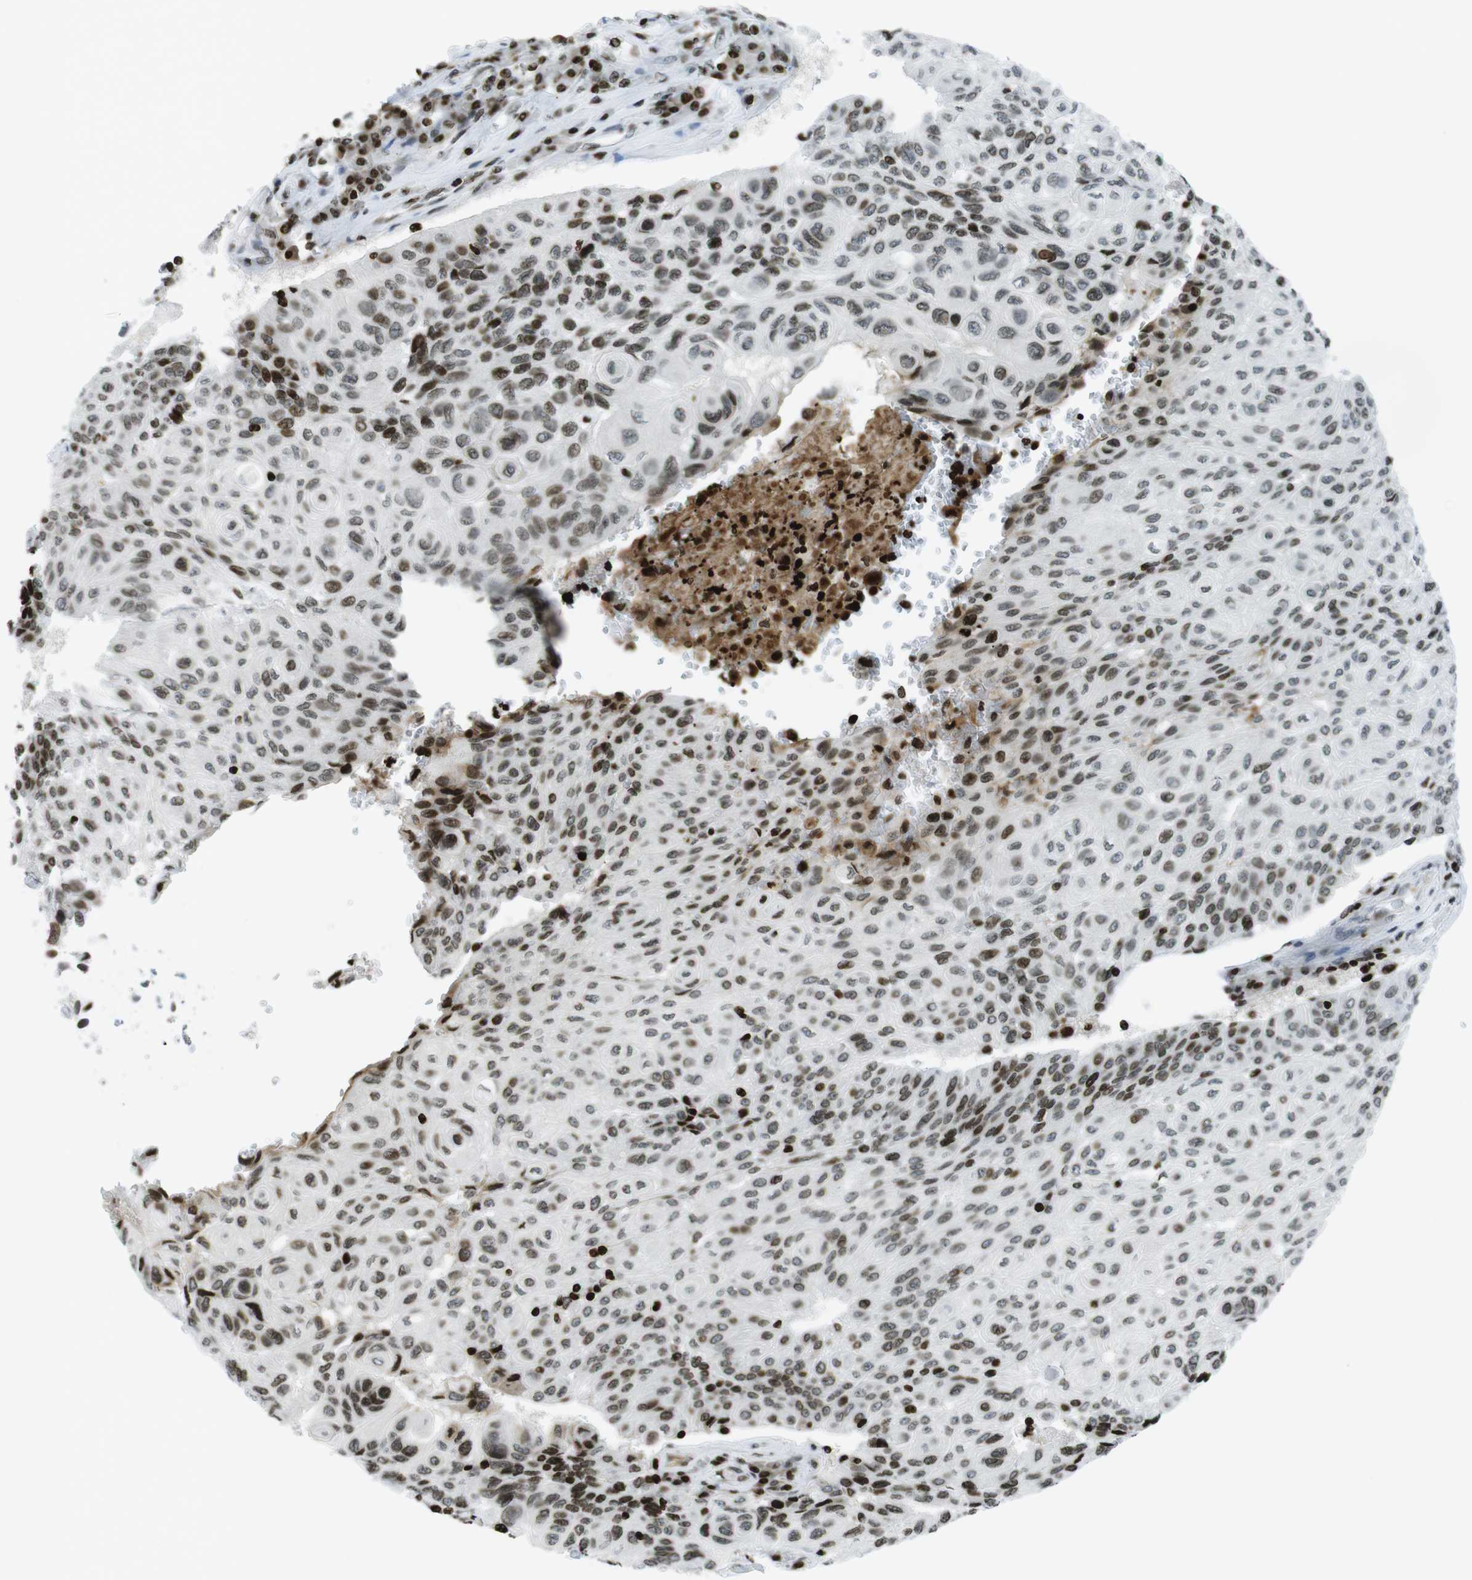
{"staining": {"intensity": "strong", "quantity": "25%-75%", "location": "nuclear"}, "tissue": "urothelial cancer", "cell_type": "Tumor cells", "image_type": "cancer", "snomed": [{"axis": "morphology", "description": "Urothelial carcinoma, High grade"}, {"axis": "topography", "description": "Urinary bladder"}], "caption": "Protein expression analysis of urothelial cancer reveals strong nuclear positivity in about 25%-75% of tumor cells. (Stains: DAB (3,3'-diaminobenzidine) in brown, nuclei in blue, Microscopy: brightfield microscopy at high magnification).", "gene": "H2AC8", "patient": {"sex": "male", "age": 66}}